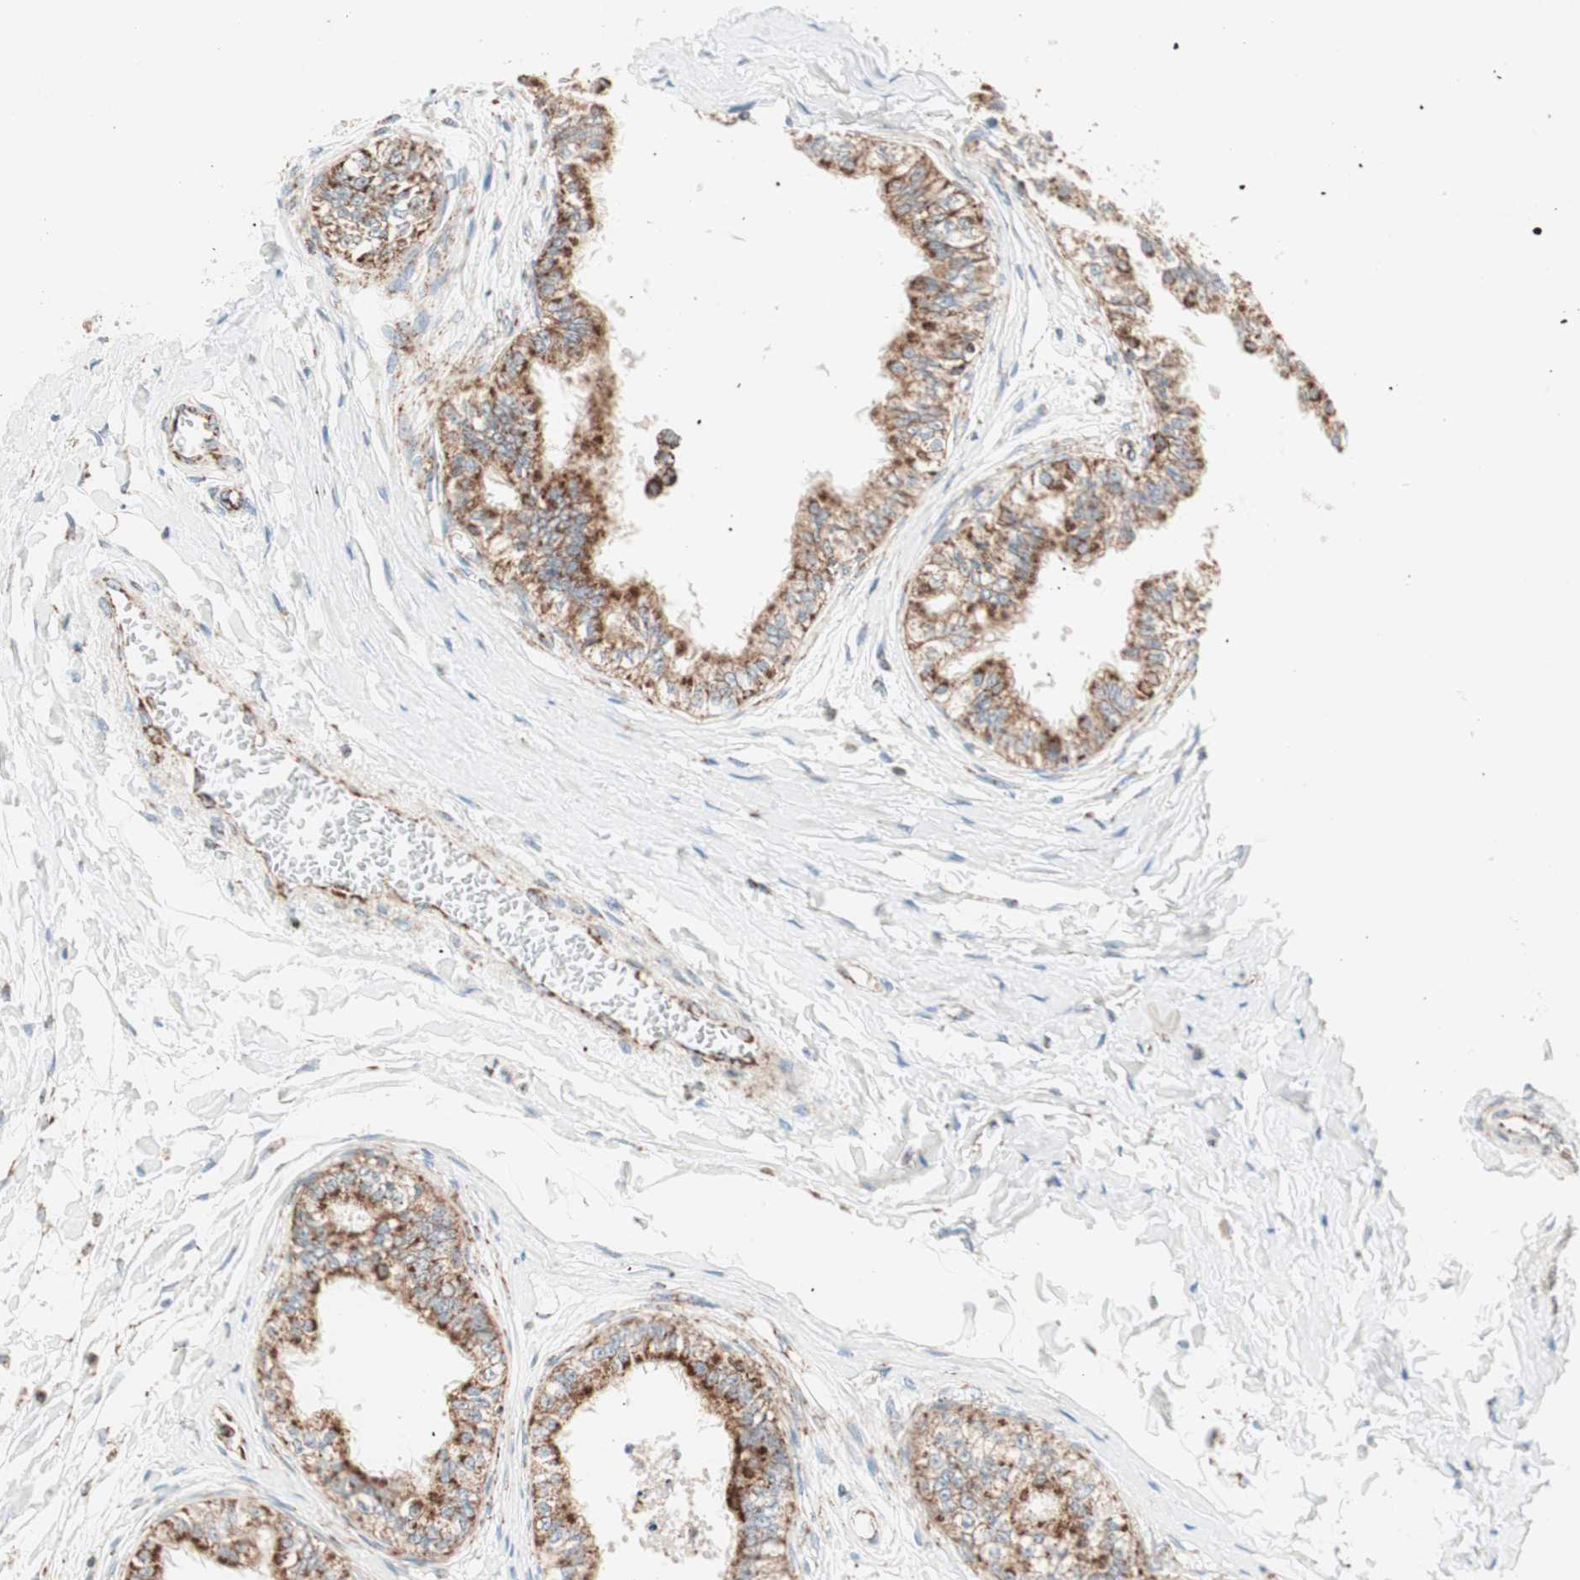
{"staining": {"intensity": "strong", "quantity": ">75%", "location": "cytoplasmic/membranous"}, "tissue": "epididymis", "cell_type": "Glandular cells", "image_type": "normal", "snomed": [{"axis": "morphology", "description": "Normal tissue, NOS"}, {"axis": "morphology", "description": "Adenocarcinoma, metastatic, NOS"}, {"axis": "topography", "description": "Testis"}, {"axis": "topography", "description": "Epididymis"}], "caption": "Immunohistochemistry (IHC) (DAB) staining of normal human epididymis shows strong cytoplasmic/membranous protein expression in approximately >75% of glandular cells.", "gene": "TOMM20", "patient": {"sex": "male", "age": 26}}